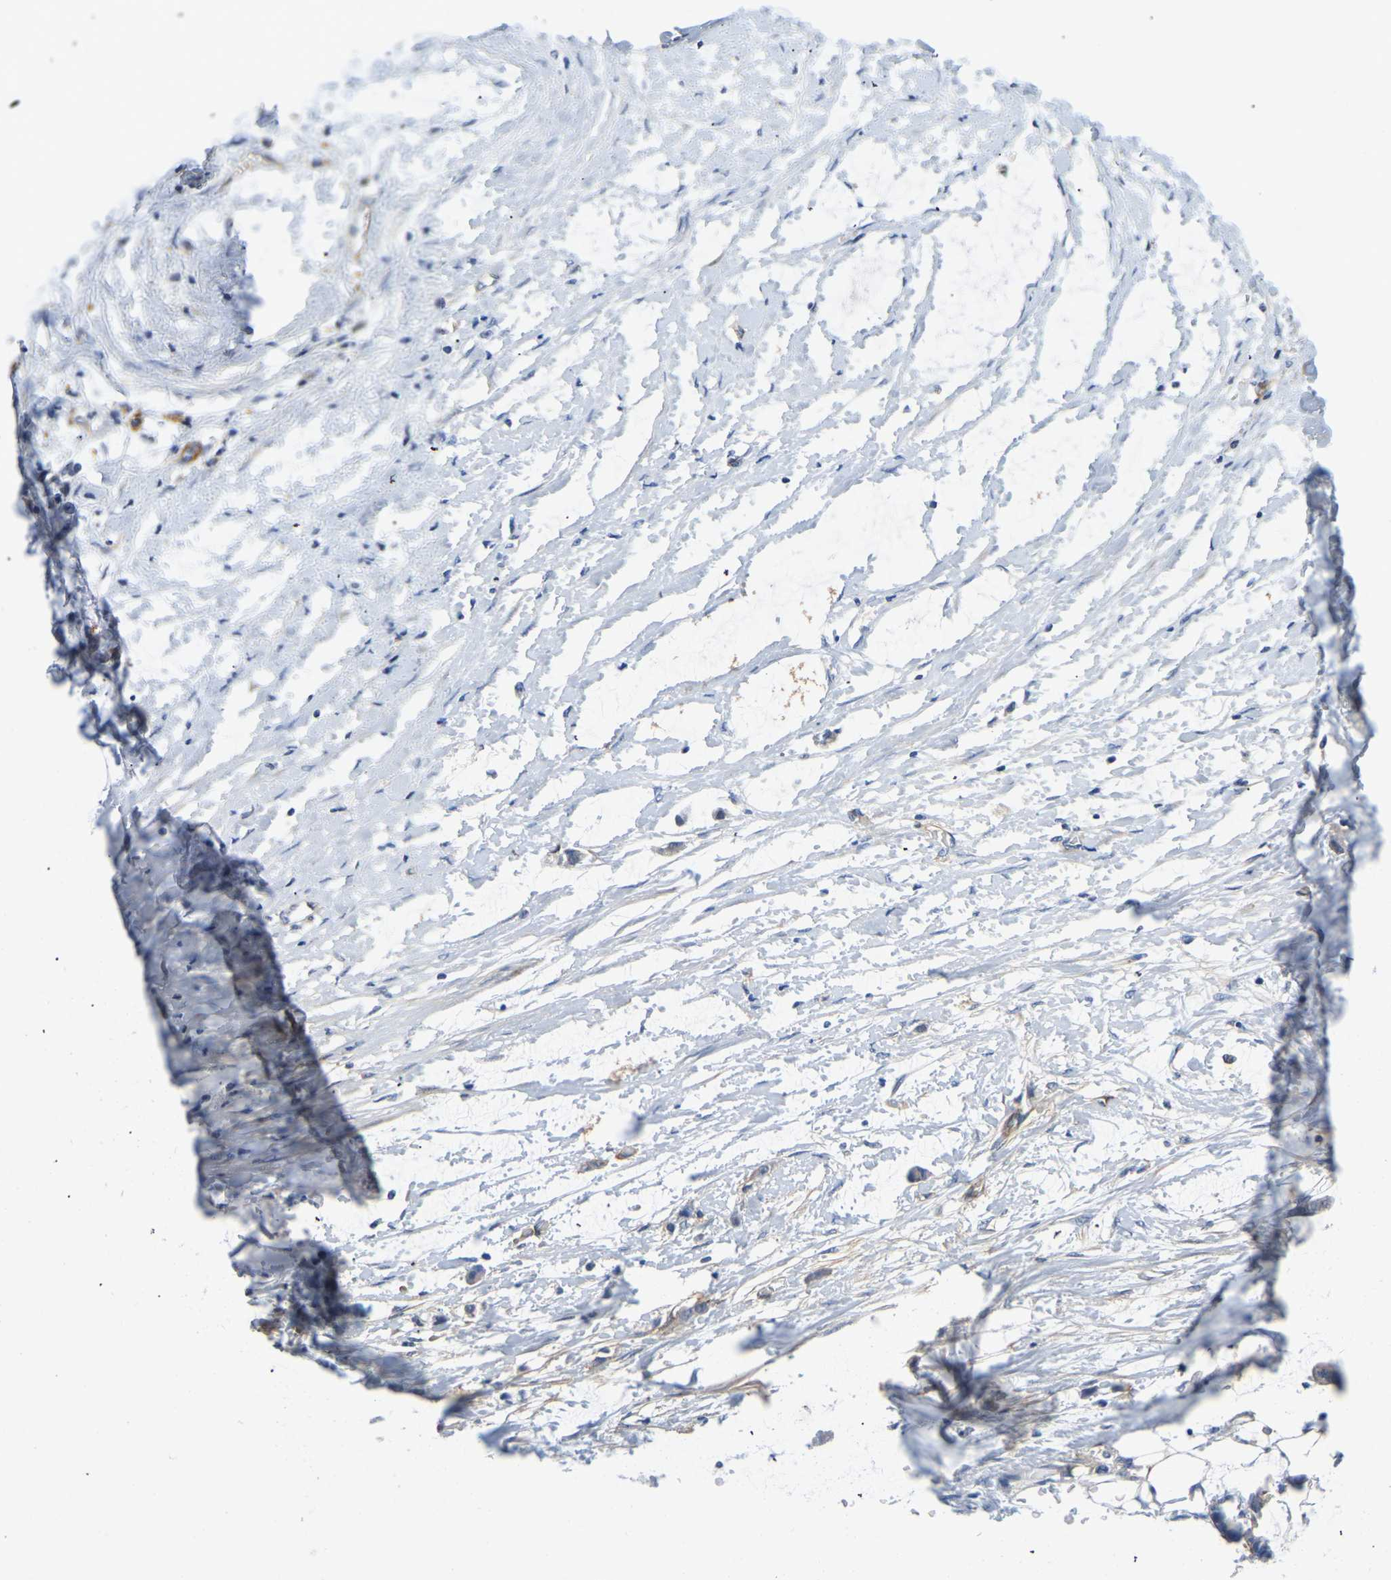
{"staining": {"intensity": "negative", "quantity": "none", "location": "none"}, "tissue": "adipose tissue", "cell_type": "Adipocytes", "image_type": "normal", "snomed": [{"axis": "morphology", "description": "Normal tissue, NOS"}, {"axis": "morphology", "description": "Adenocarcinoma, NOS"}, {"axis": "topography", "description": "Colon"}, {"axis": "topography", "description": "Peripheral nerve tissue"}], "caption": "Adipose tissue stained for a protein using IHC shows no positivity adipocytes.", "gene": "LIAS", "patient": {"sex": "male", "age": 14}}